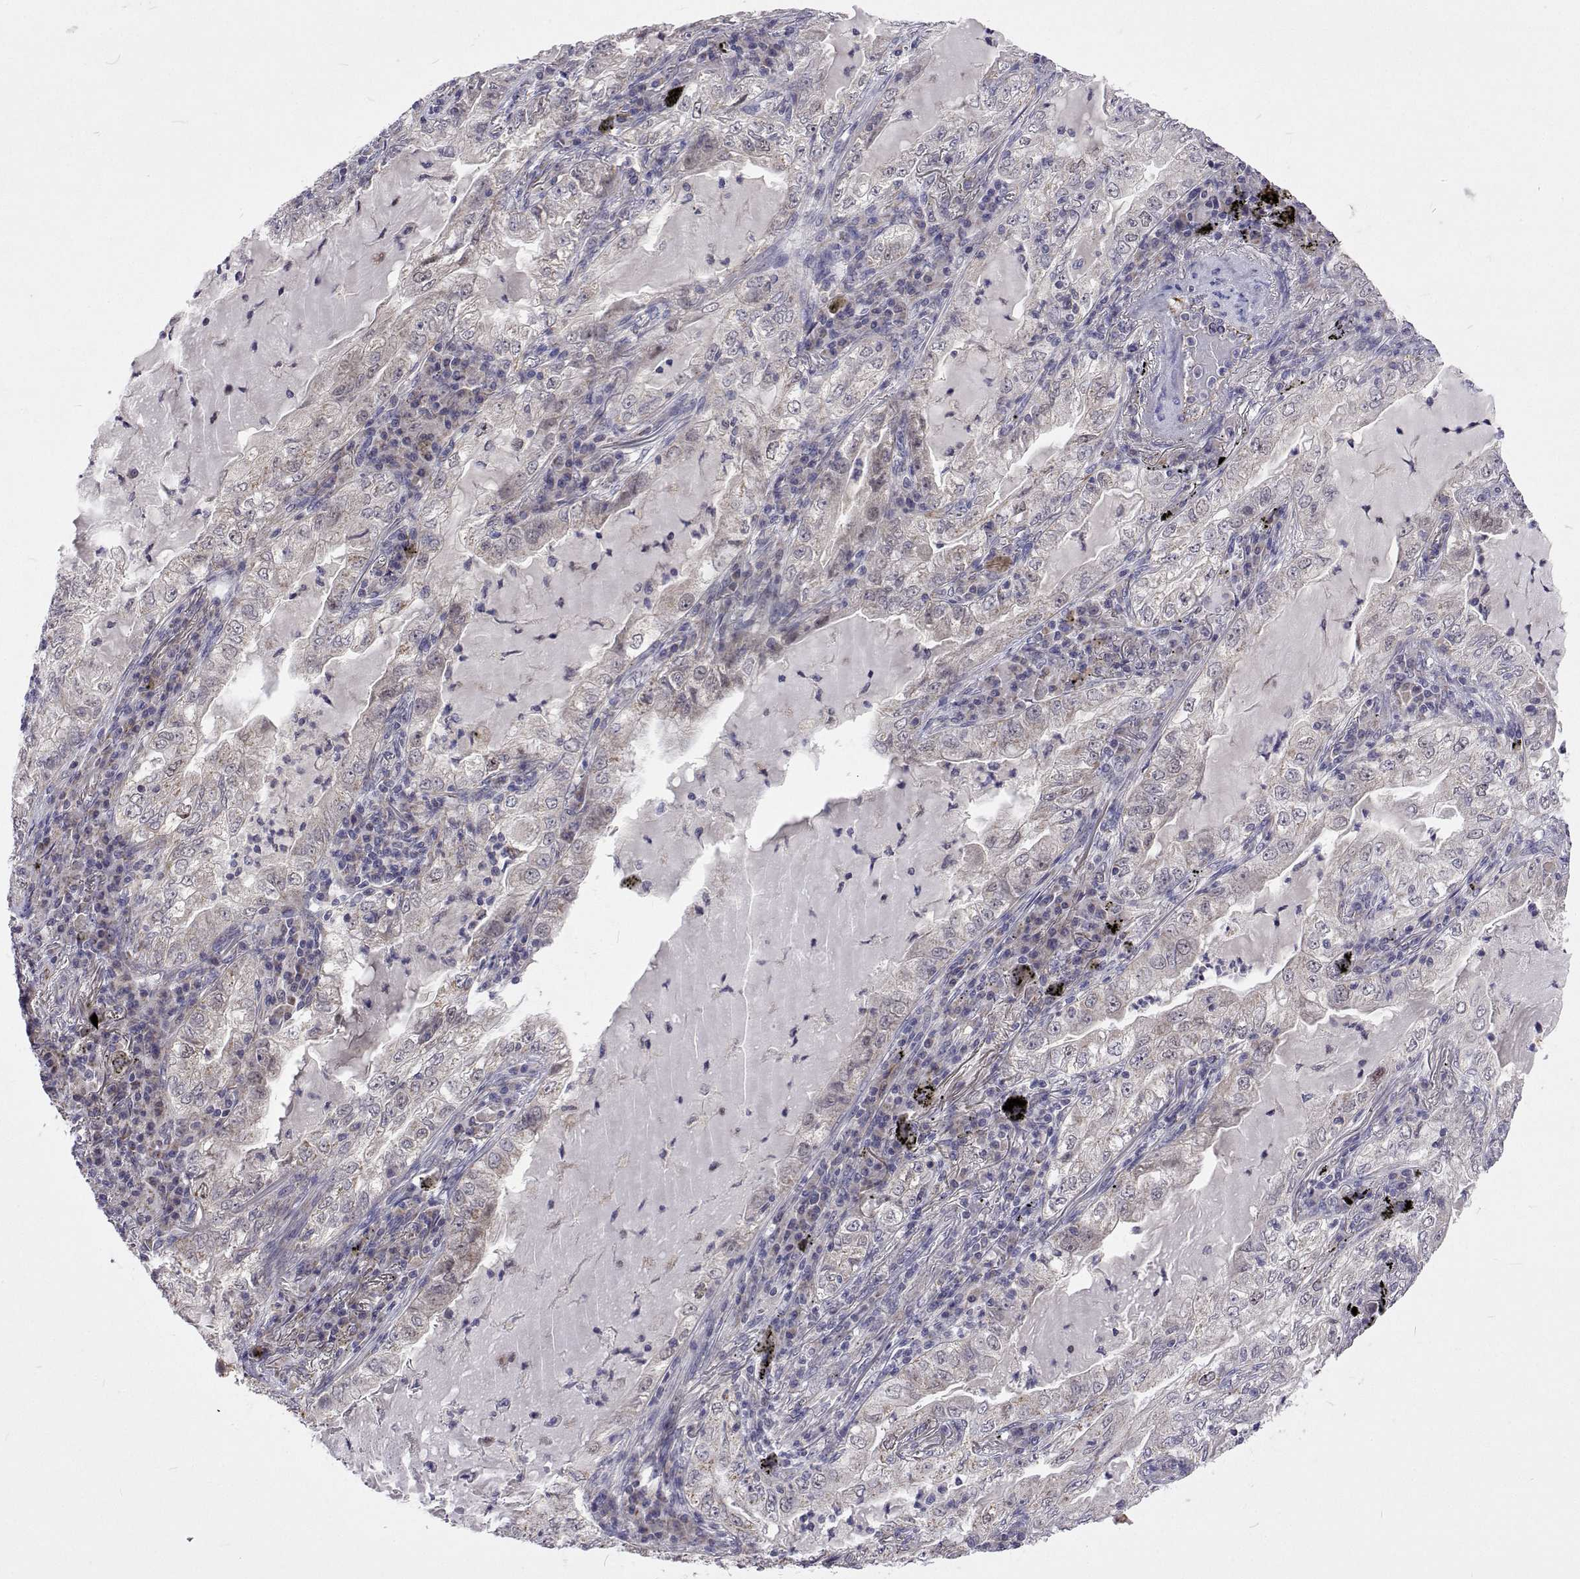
{"staining": {"intensity": "moderate", "quantity": "<25%", "location": "cytoplasmic/membranous"}, "tissue": "lung cancer", "cell_type": "Tumor cells", "image_type": "cancer", "snomed": [{"axis": "morphology", "description": "Adenocarcinoma, NOS"}, {"axis": "topography", "description": "Lung"}], "caption": "A brown stain shows moderate cytoplasmic/membranous positivity of a protein in lung cancer (adenocarcinoma) tumor cells.", "gene": "DHTKD1", "patient": {"sex": "female", "age": 73}}